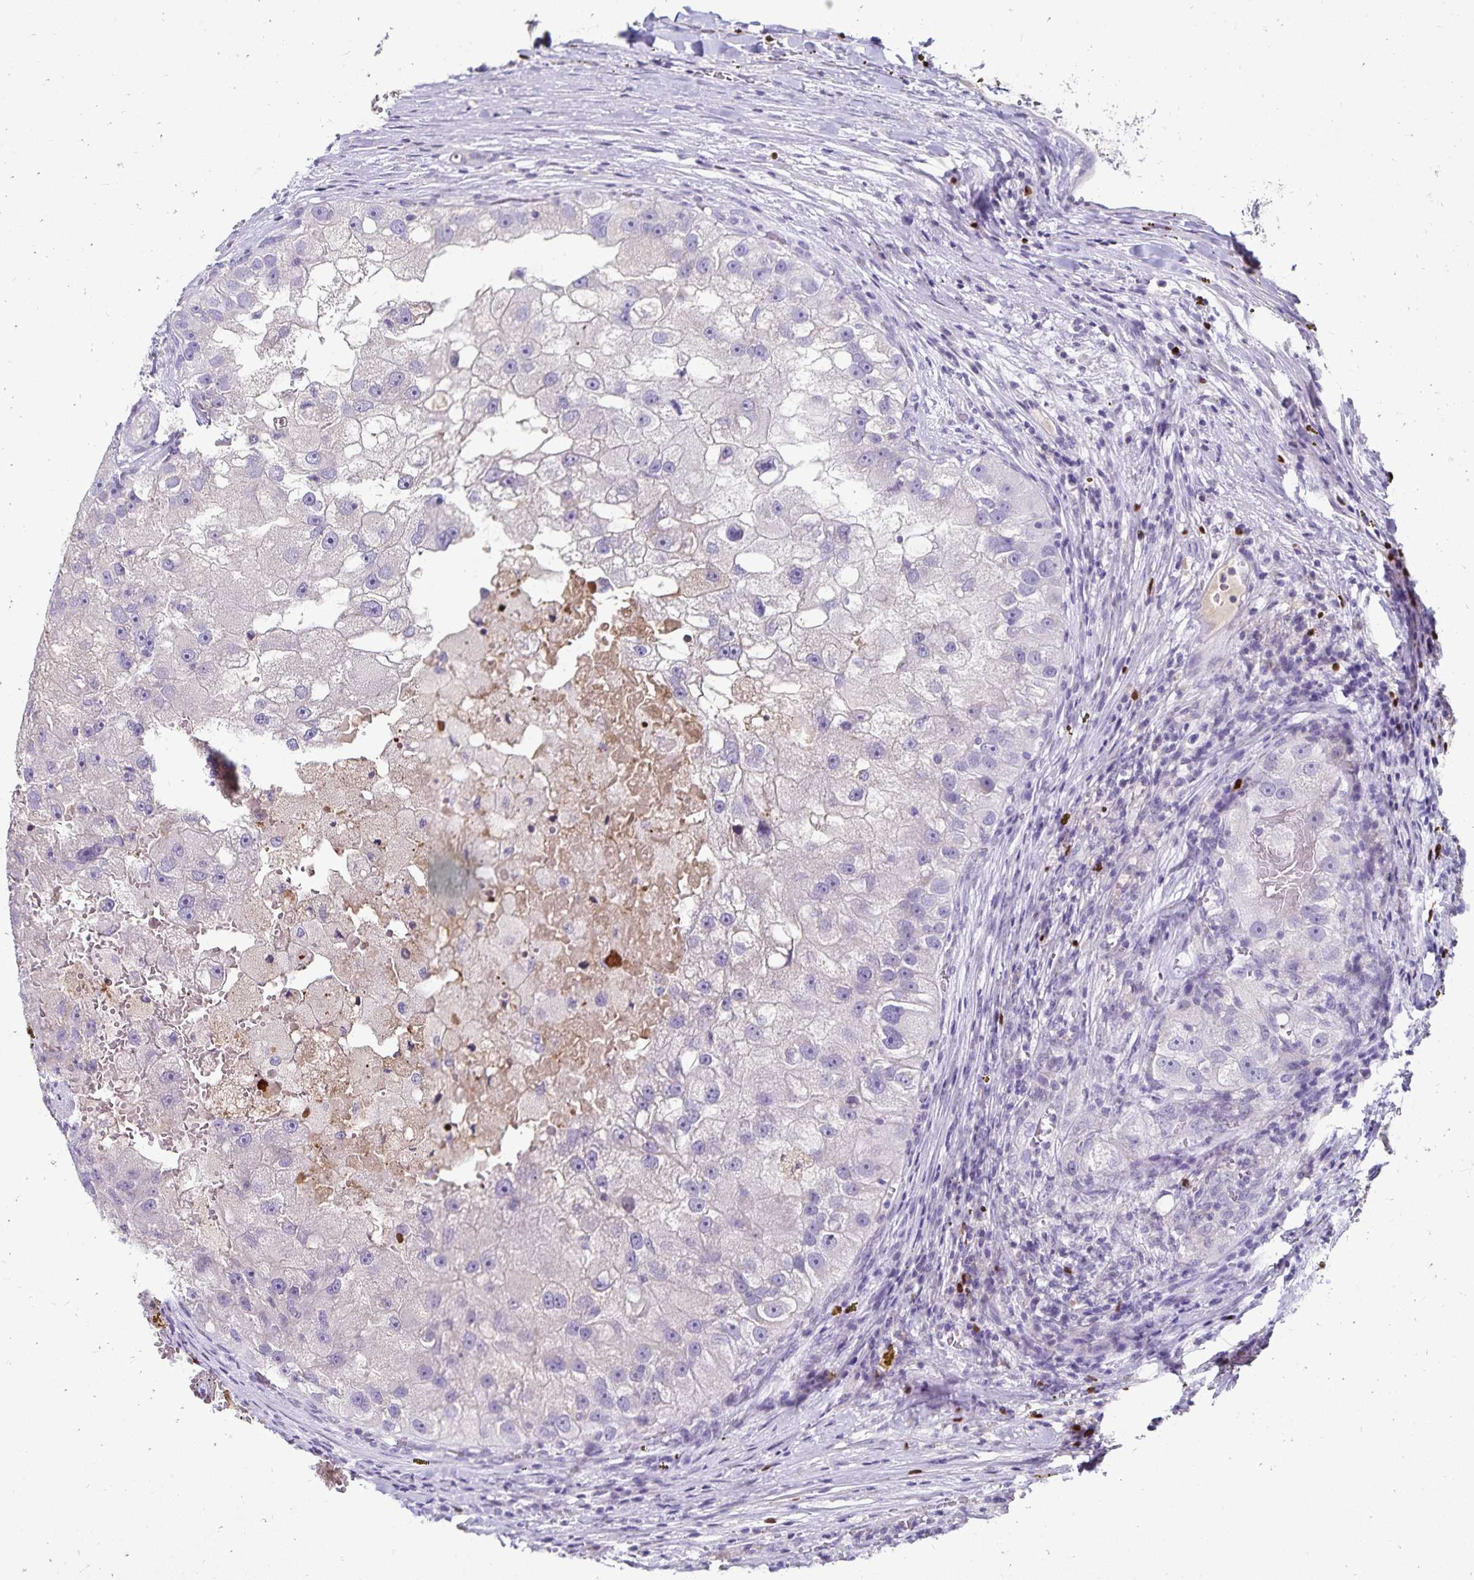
{"staining": {"intensity": "negative", "quantity": "none", "location": "none"}, "tissue": "renal cancer", "cell_type": "Tumor cells", "image_type": "cancer", "snomed": [{"axis": "morphology", "description": "Adenocarcinoma, NOS"}, {"axis": "topography", "description": "Kidney"}], "caption": "The micrograph displays no significant expression in tumor cells of renal cancer.", "gene": "PAX5", "patient": {"sex": "male", "age": 63}}